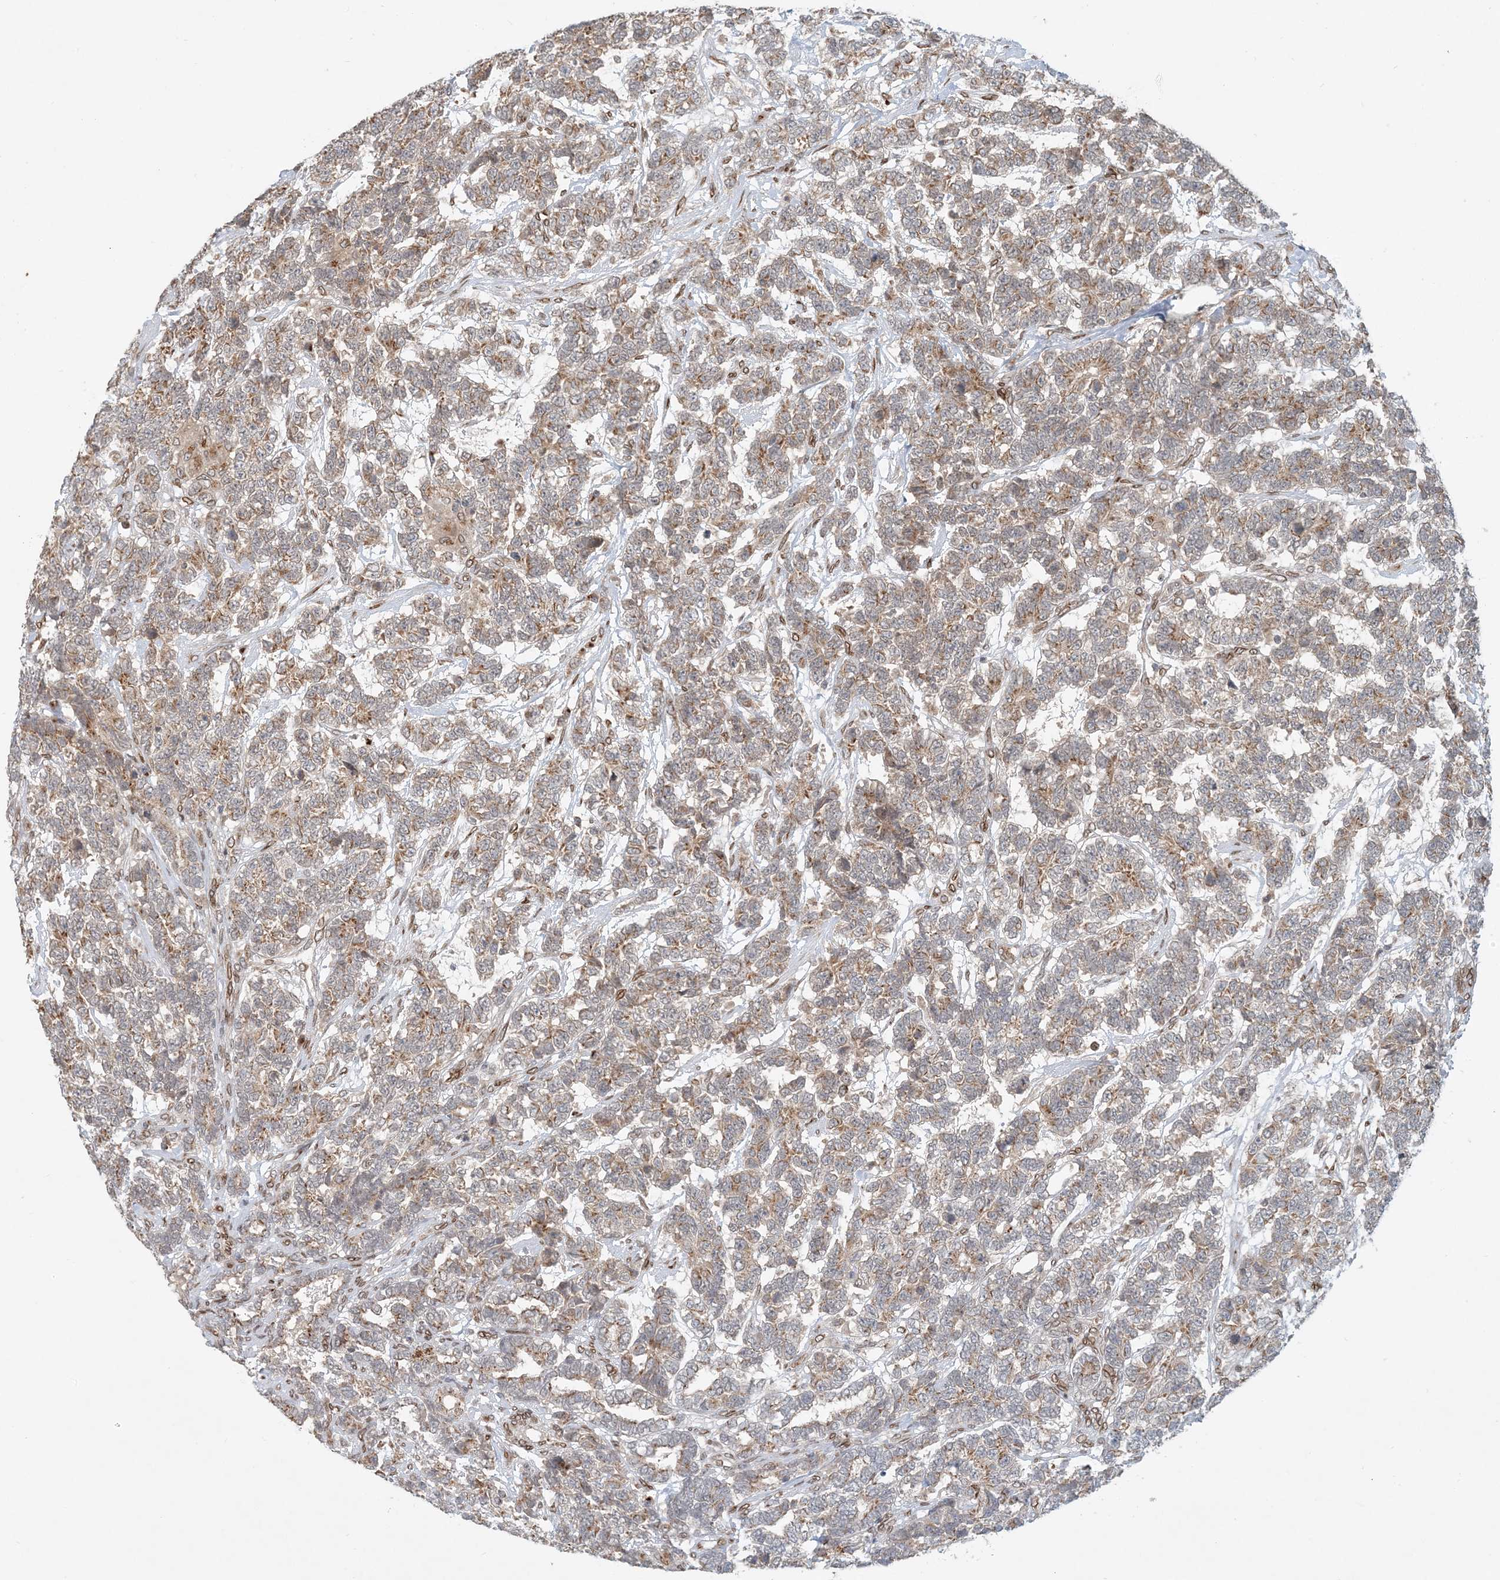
{"staining": {"intensity": "weak", "quantity": "25%-75%", "location": "cytoplasmic/membranous"}, "tissue": "testis cancer", "cell_type": "Tumor cells", "image_type": "cancer", "snomed": [{"axis": "morphology", "description": "Carcinoma, Embryonal, NOS"}, {"axis": "topography", "description": "Testis"}], "caption": "Immunohistochemistry (IHC) histopathology image of neoplastic tissue: human embryonal carcinoma (testis) stained using IHC shows low levels of weak protein expression localized specifically in the cytoplasmic/membranous of tumor cells, appearing as a cytoplasmic/membranous brown color.", "gene": "SLC35A2", "patient": {"sex": "male", "age": 26}}